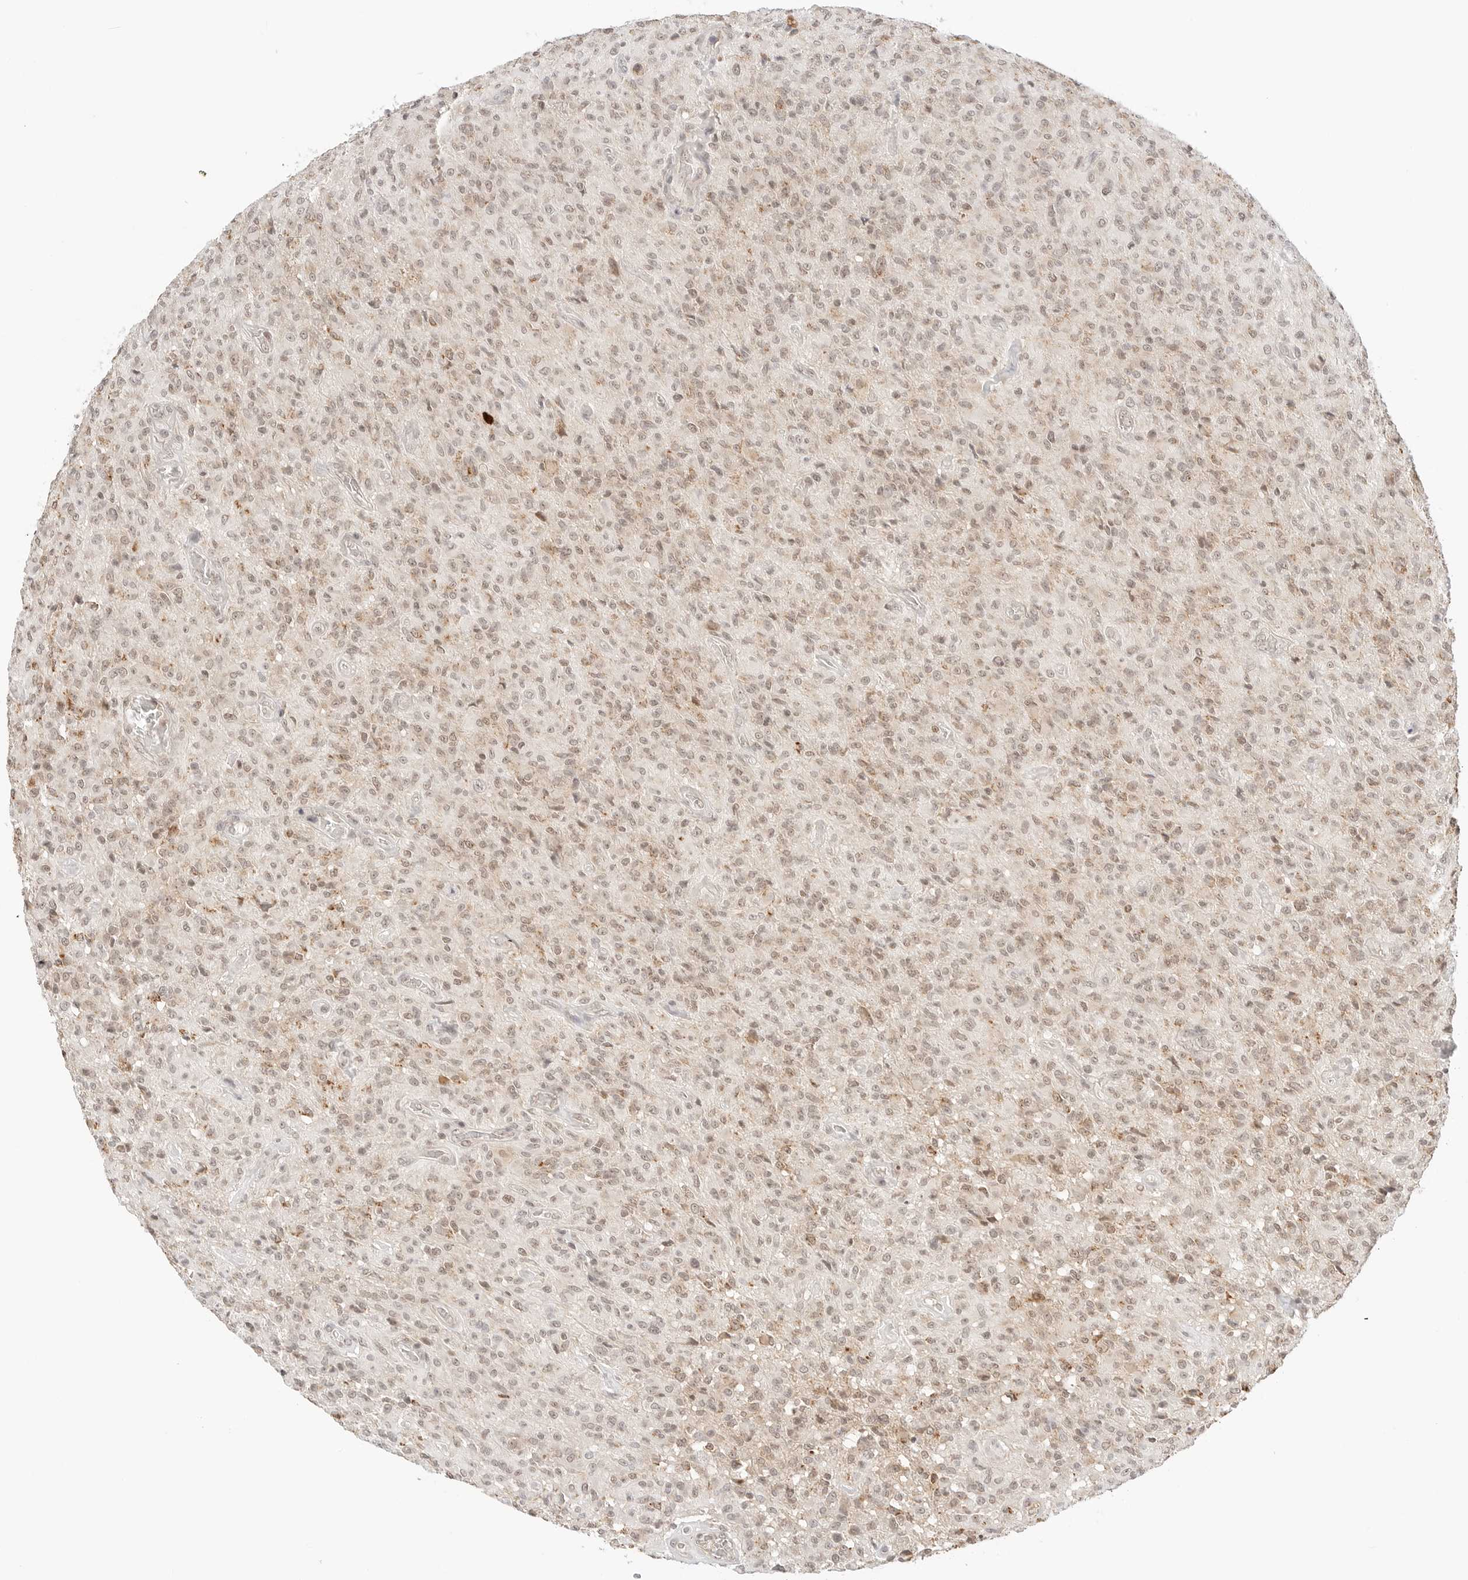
{"staining": {"intensity": "weak", "quantity": ">75%", "location": "cytoplasmic/membranous,nuclear"}, "tissue": "glioma", "cell_type": "Tumor cells", "image_type": "cancer", "snomed": [{"axis": "morphology", "description": "Glioma, malignant, High grade"}, {"axis": "topography", "description": "Brain"}], "caption": "This is a photomicrograph of IHC staining of malignant glioma (high-grade), which shows weak positivity in the cytoplasmic/membranous and nuclear of tumor cells.", "gene": "SEPTIN4", "patient": {"sex": "female", "age": 57}}